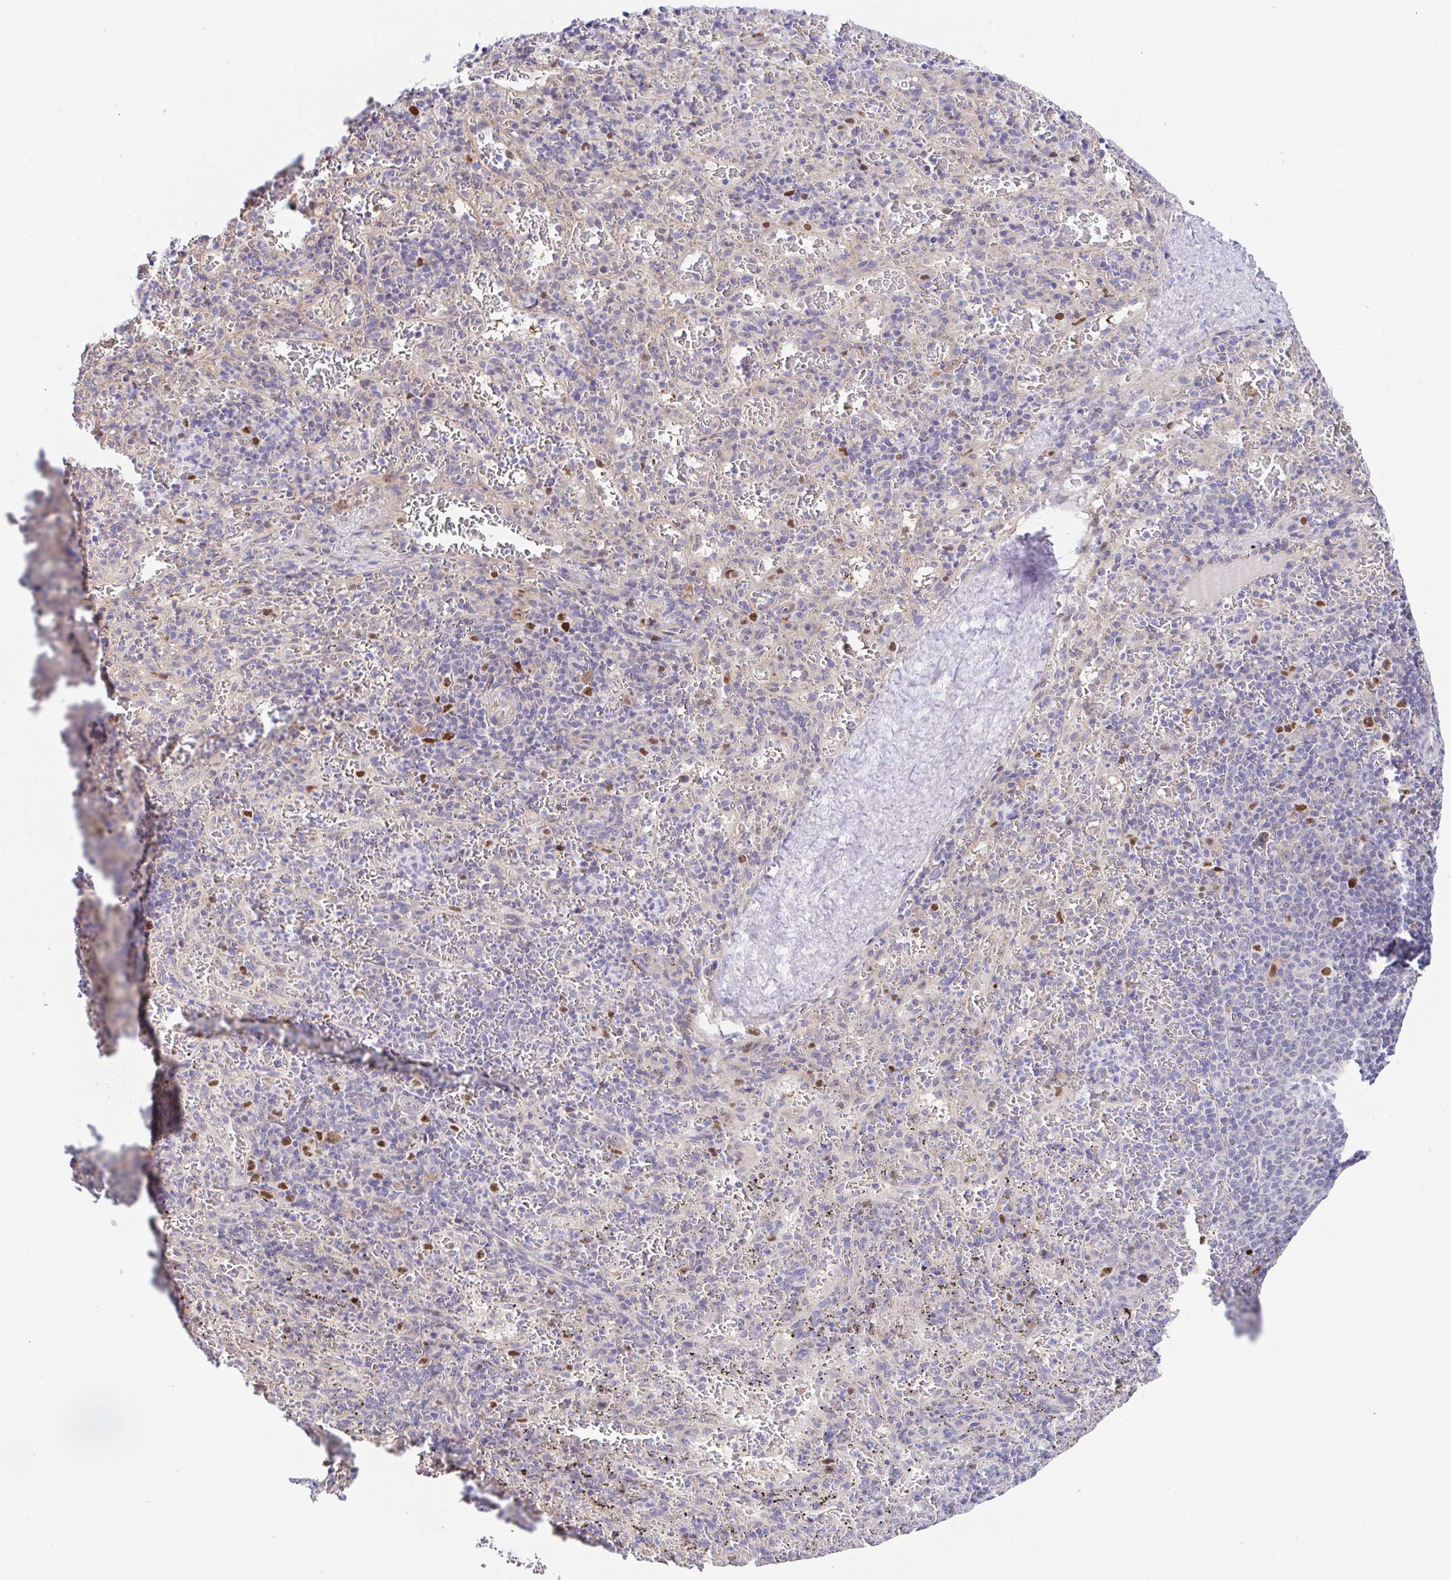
{"staining": {"intensity": "moderate", "quantity": "<25%", "location": "nuclear"}, "tissue": "spleen", "cell_type": "Cells in red pulp", "image_type": "normal", "snomed": [{"axis": "morphology", "description": "Normal tissue, NOS"}, {"axis": "topography", "description": "Spleen"}], "caption": "Spleen stained for a protein (brown) reveals moderate nuclear positive expression in about <25% of cells in red pulp.", "gene": "TIMELESS", "patient": {"sex": "male", "age": 57}}